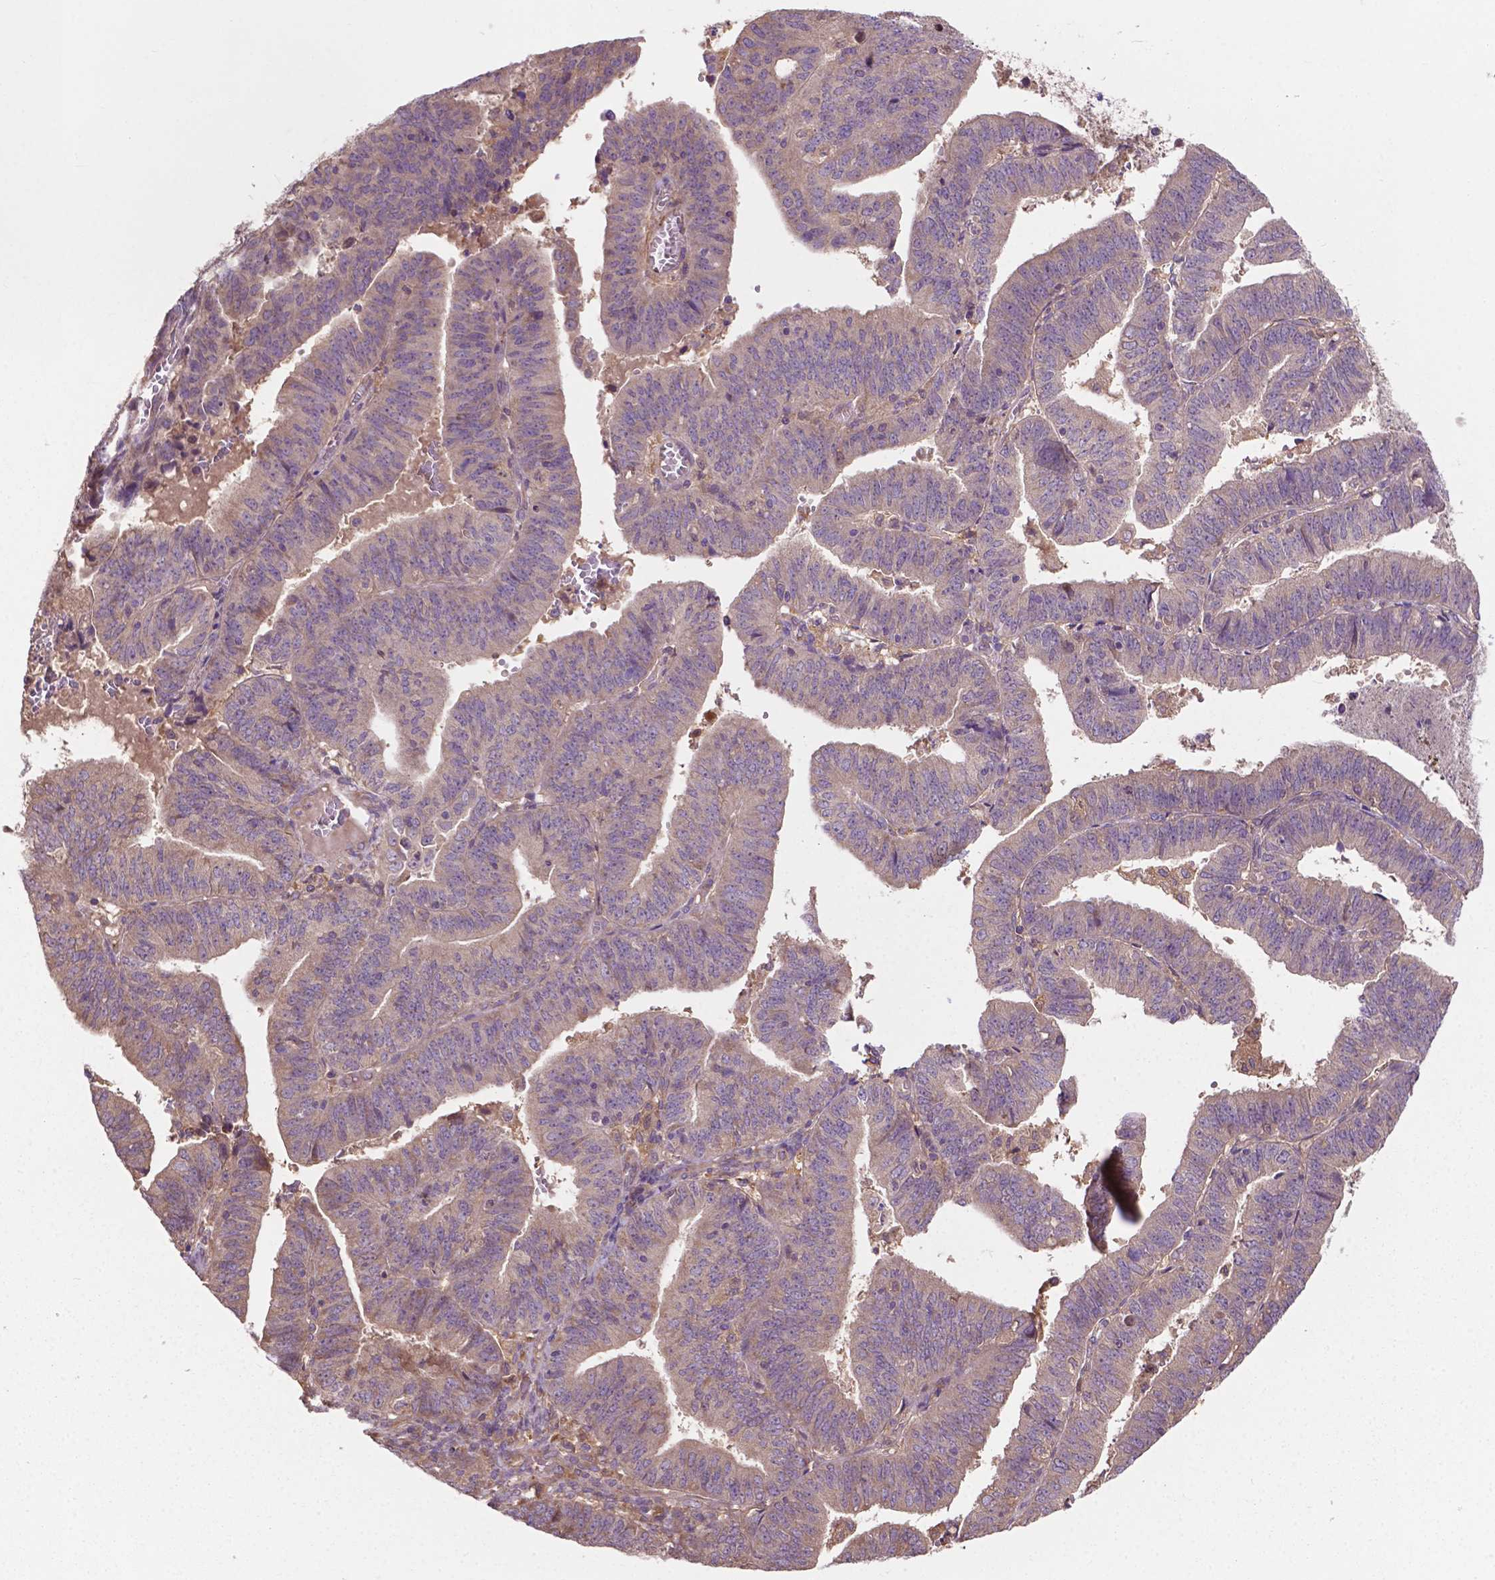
{"staining": {"intensity": "negative", "quantity": "none", "location": "none"}, "tissue": "endometrial cancer", "cell_type": "Tumor cells", "image_type": "cancer", "snomed": [{"axis": "morphology", "description": "Adenocarcinoma, NOS"}, {"axis": "topography", "description": "Endometrium"}], "caption": "High power microscopy photomicrograph of an immunohistochemistry (IHC) photomicrograph of endometrial cancer, revealing no significant staining in tumor cells. (Stains: DAB immunohistochemistry (IHC) with hematoxylin counter stain, Microscopy: brightfield microscopy at high magnification).", "gene": "GJA9", "patient": {"sex": "female", "age": 82}}